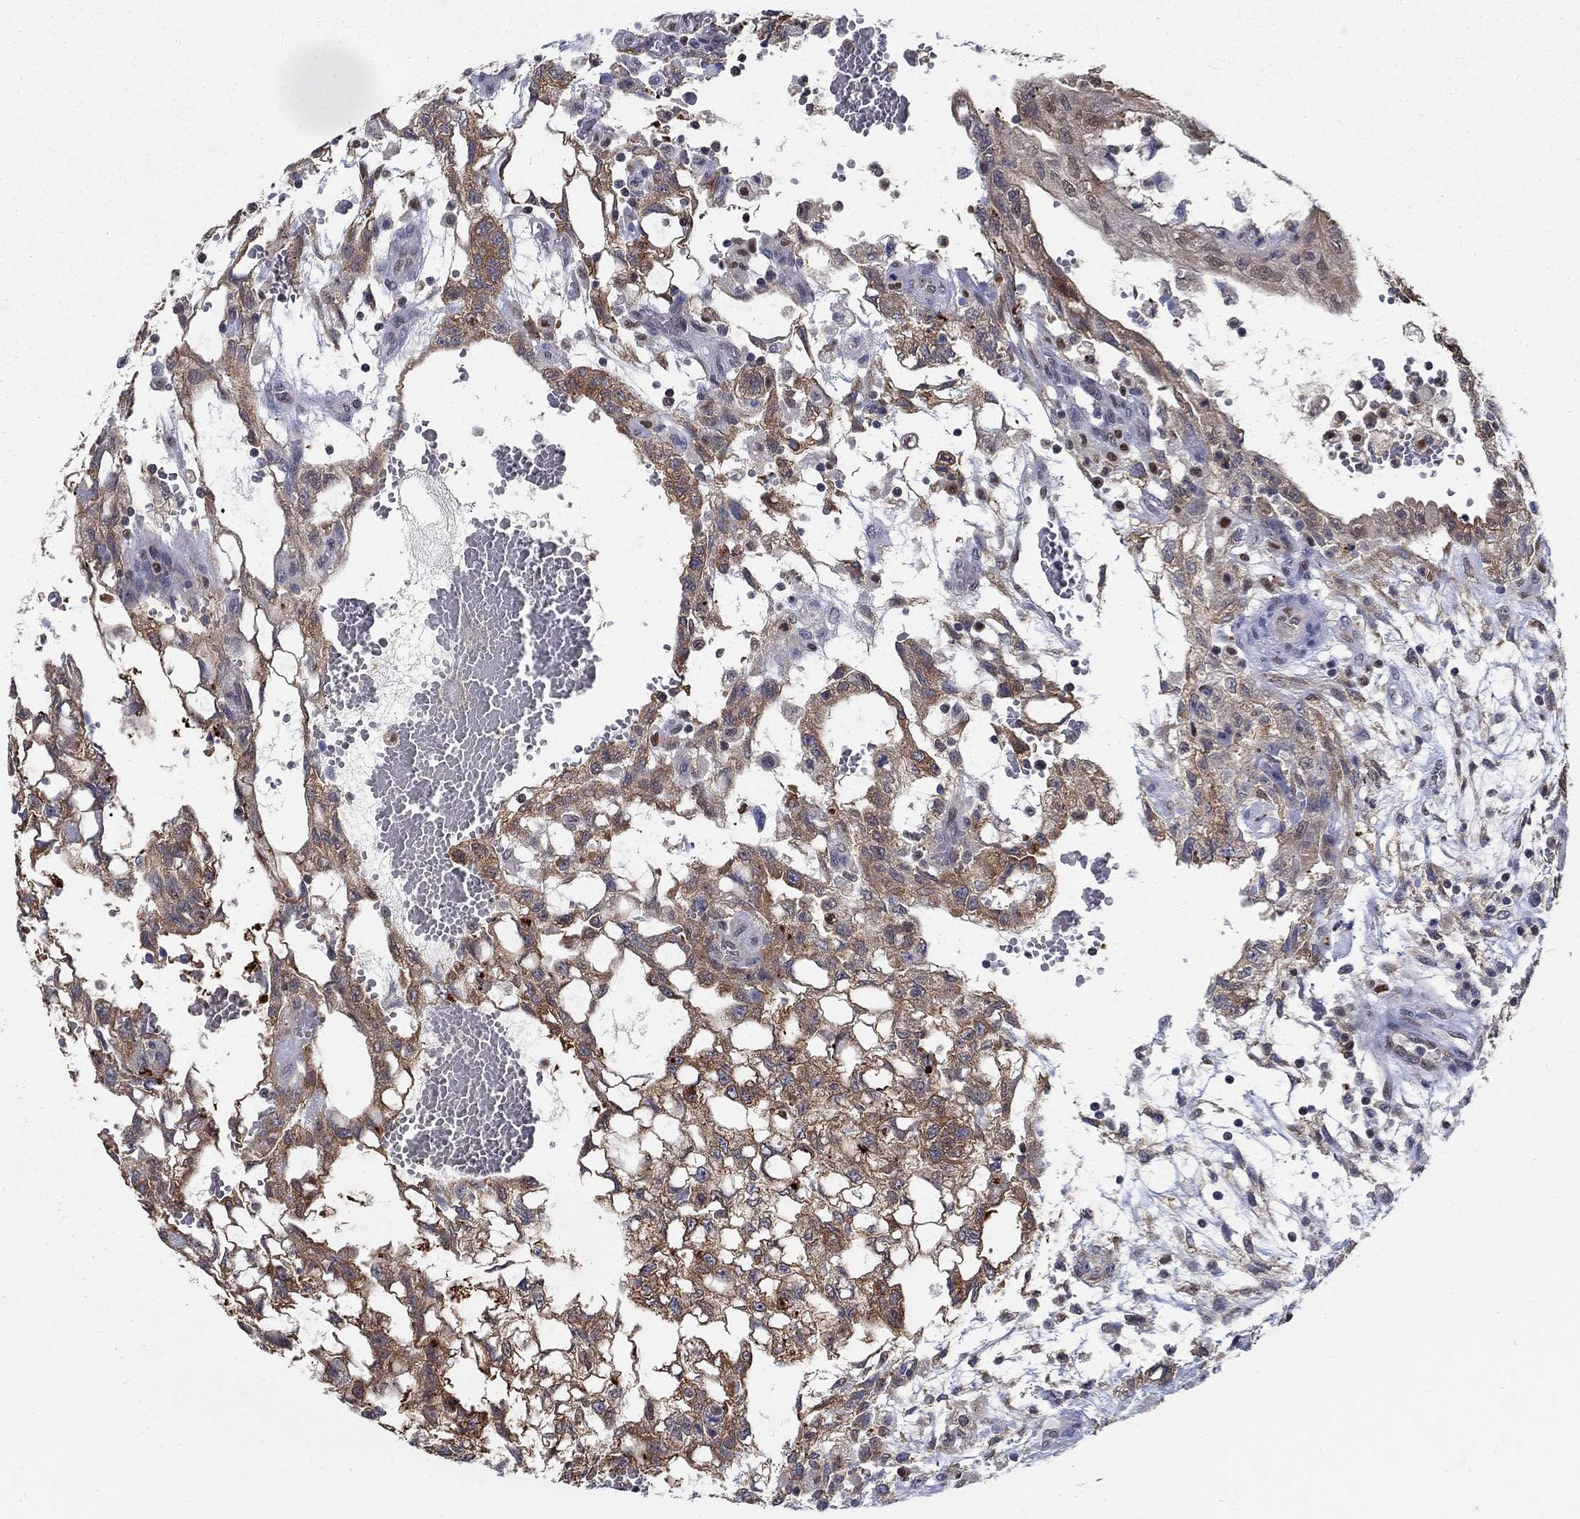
{"staining": {"intensity": "strong", "quantity": "25%-75%", "location": "cytoplasmic/membranous"}, "tissue": "testis cancer", "cell_type": "Tumor cells", "image_type": "cancer", "snomed": [{"axis": "morphology", "description": "Carcinoma, Embryonal, NOS"}, {"axis": "topography", "description": "Testis"}], "caption": "Testis cancer (embryonal carcinoma) stained for a protein (brown) shows strong cytoplasmic/membranous positive expression in about 25%-75% of tumor cells.", "gene": "ZNF594", "patient": {"sex": "male", "age": 32}}